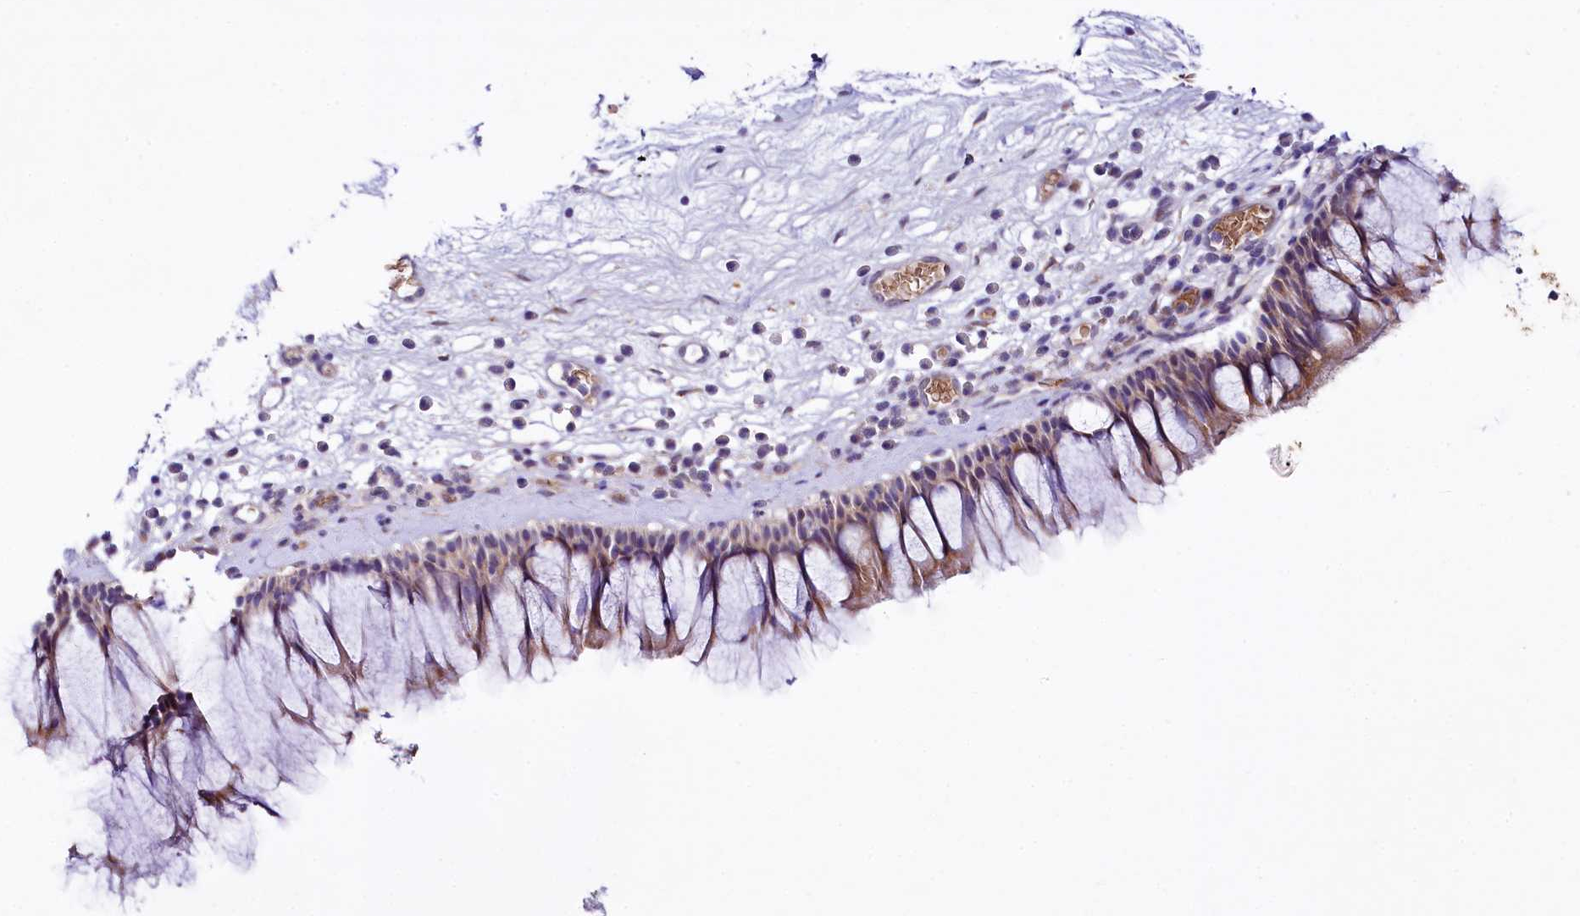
{"staining": {"intensity": "strong", "quantity": ">75%", "location": "cytoplasmic/membranous"}, "tissue": "nasopharynx", "cell_type": "Respiratory epithelial cells", "image_type": "normal", "snomed": [{"axis": "morphology", "description": "Normal tissue, NOS"}, {"axis": "morphology", "description": "Inflammation, NOS"}, {"axis": "topography", "description": "Nasopharynx"}], "caption": "Respiratory epithelial cells display high levels of strong cytoplasmic/membranous positivity in approximately >75% of cells in unremarkable human nasopharynx. The protein is stained brown, and the nuclei are stained in blue (DAB (3,3'-diaminobenzidine) IHC with brightfield microscopy, high magnification).", "gene": "CEP295", "patient": {"sex": "male", "age": 70}}